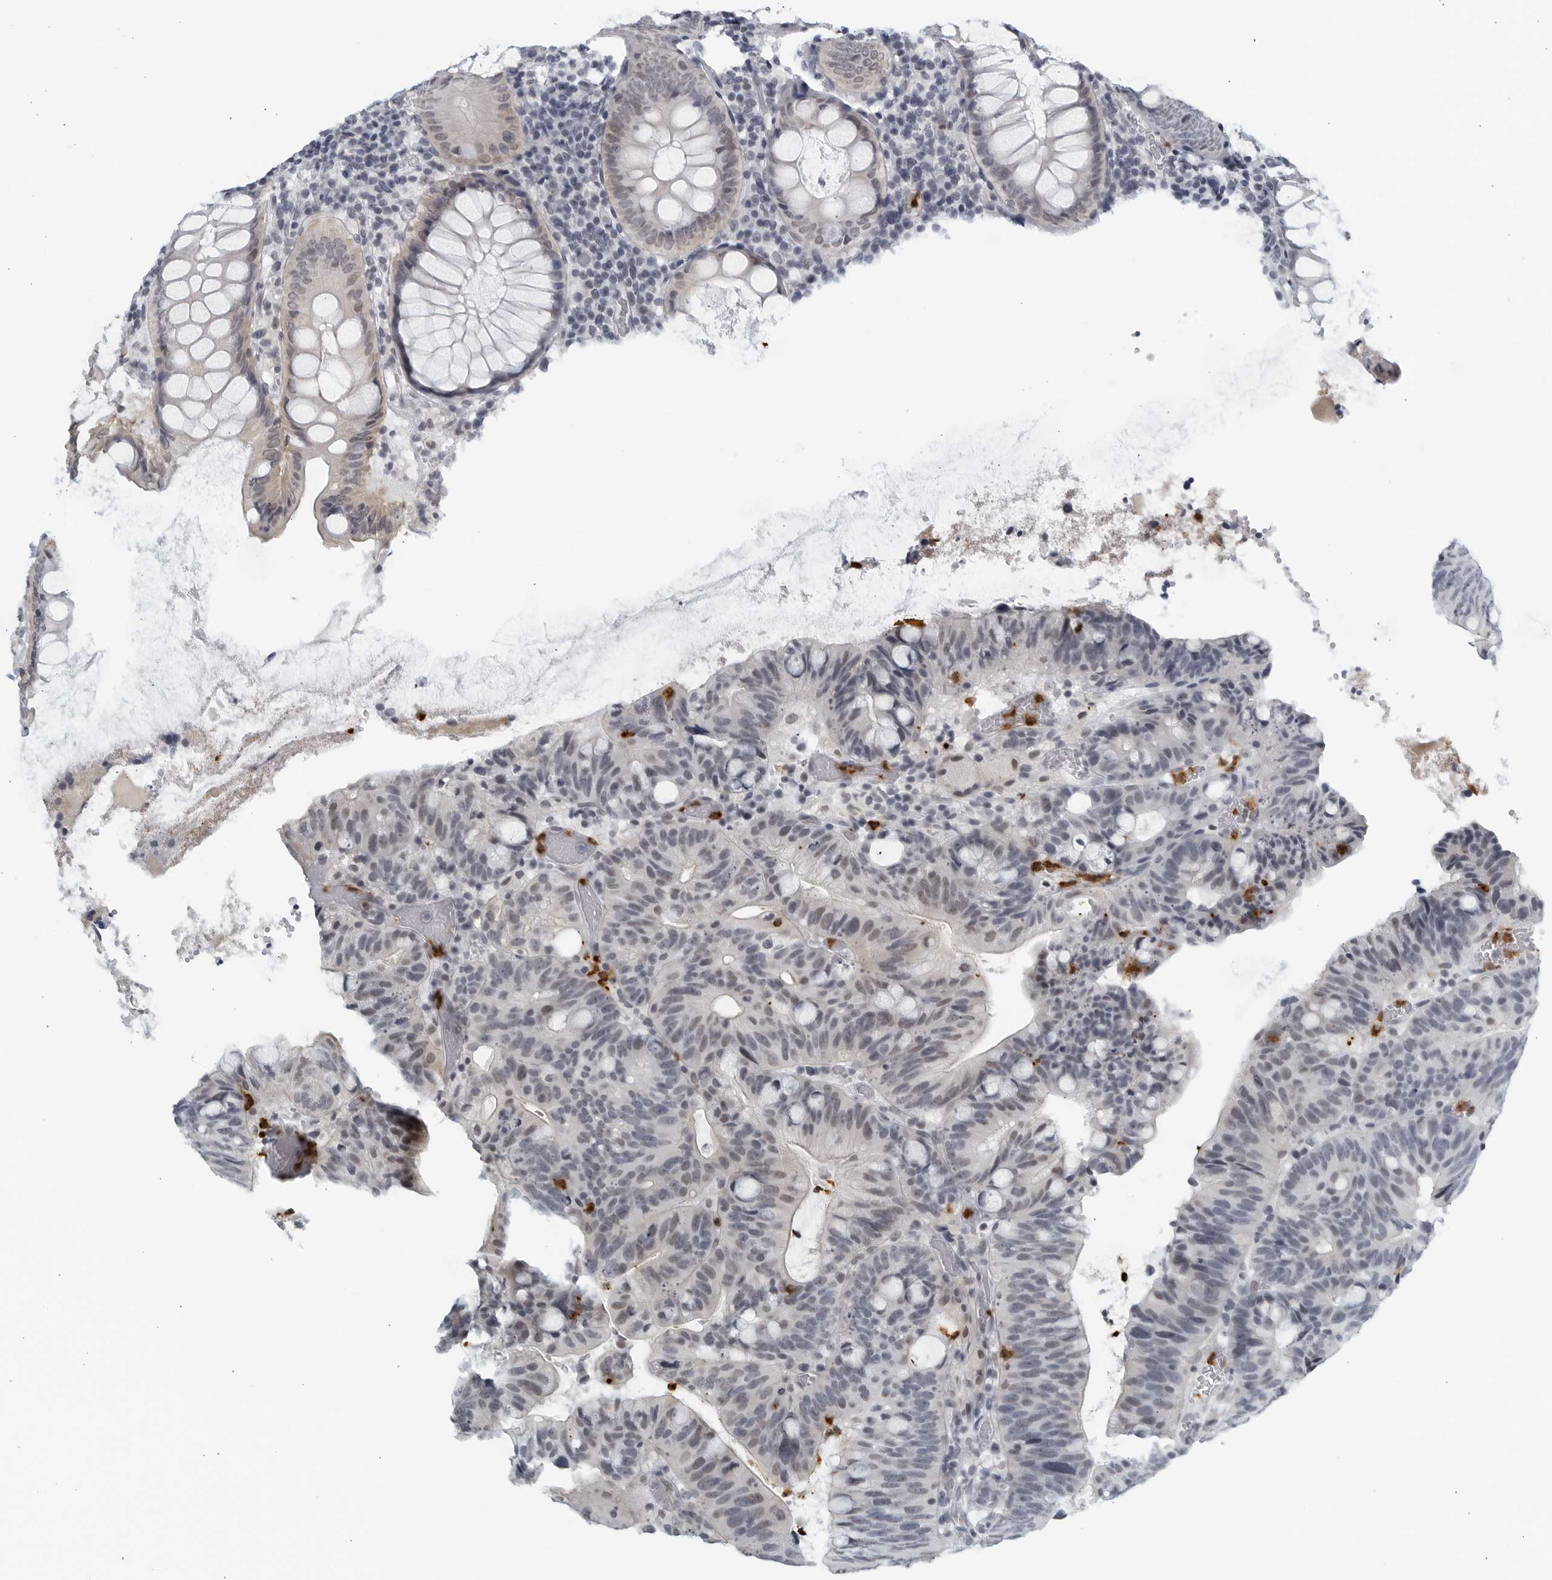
{"staining": {"intensity": "negative", "quantity": "none", "location": "none"}, "tissue": "colorectal cancer", "cell_type": "Tumor cells", "image_type": "cancer", "snomed": [{"axis": "morphology", "description": "Adenocarcinoma, NOS"}, {"axis": "topography", "description": "Colon"}], "caption": "Tumor cells are negative for protein expression in human colorectal cancer. (DAB IHC visualized using brightfield microscopy, high magnification).", "gene": "KLK7", "patient": {"sex": "female", "age": 66}}